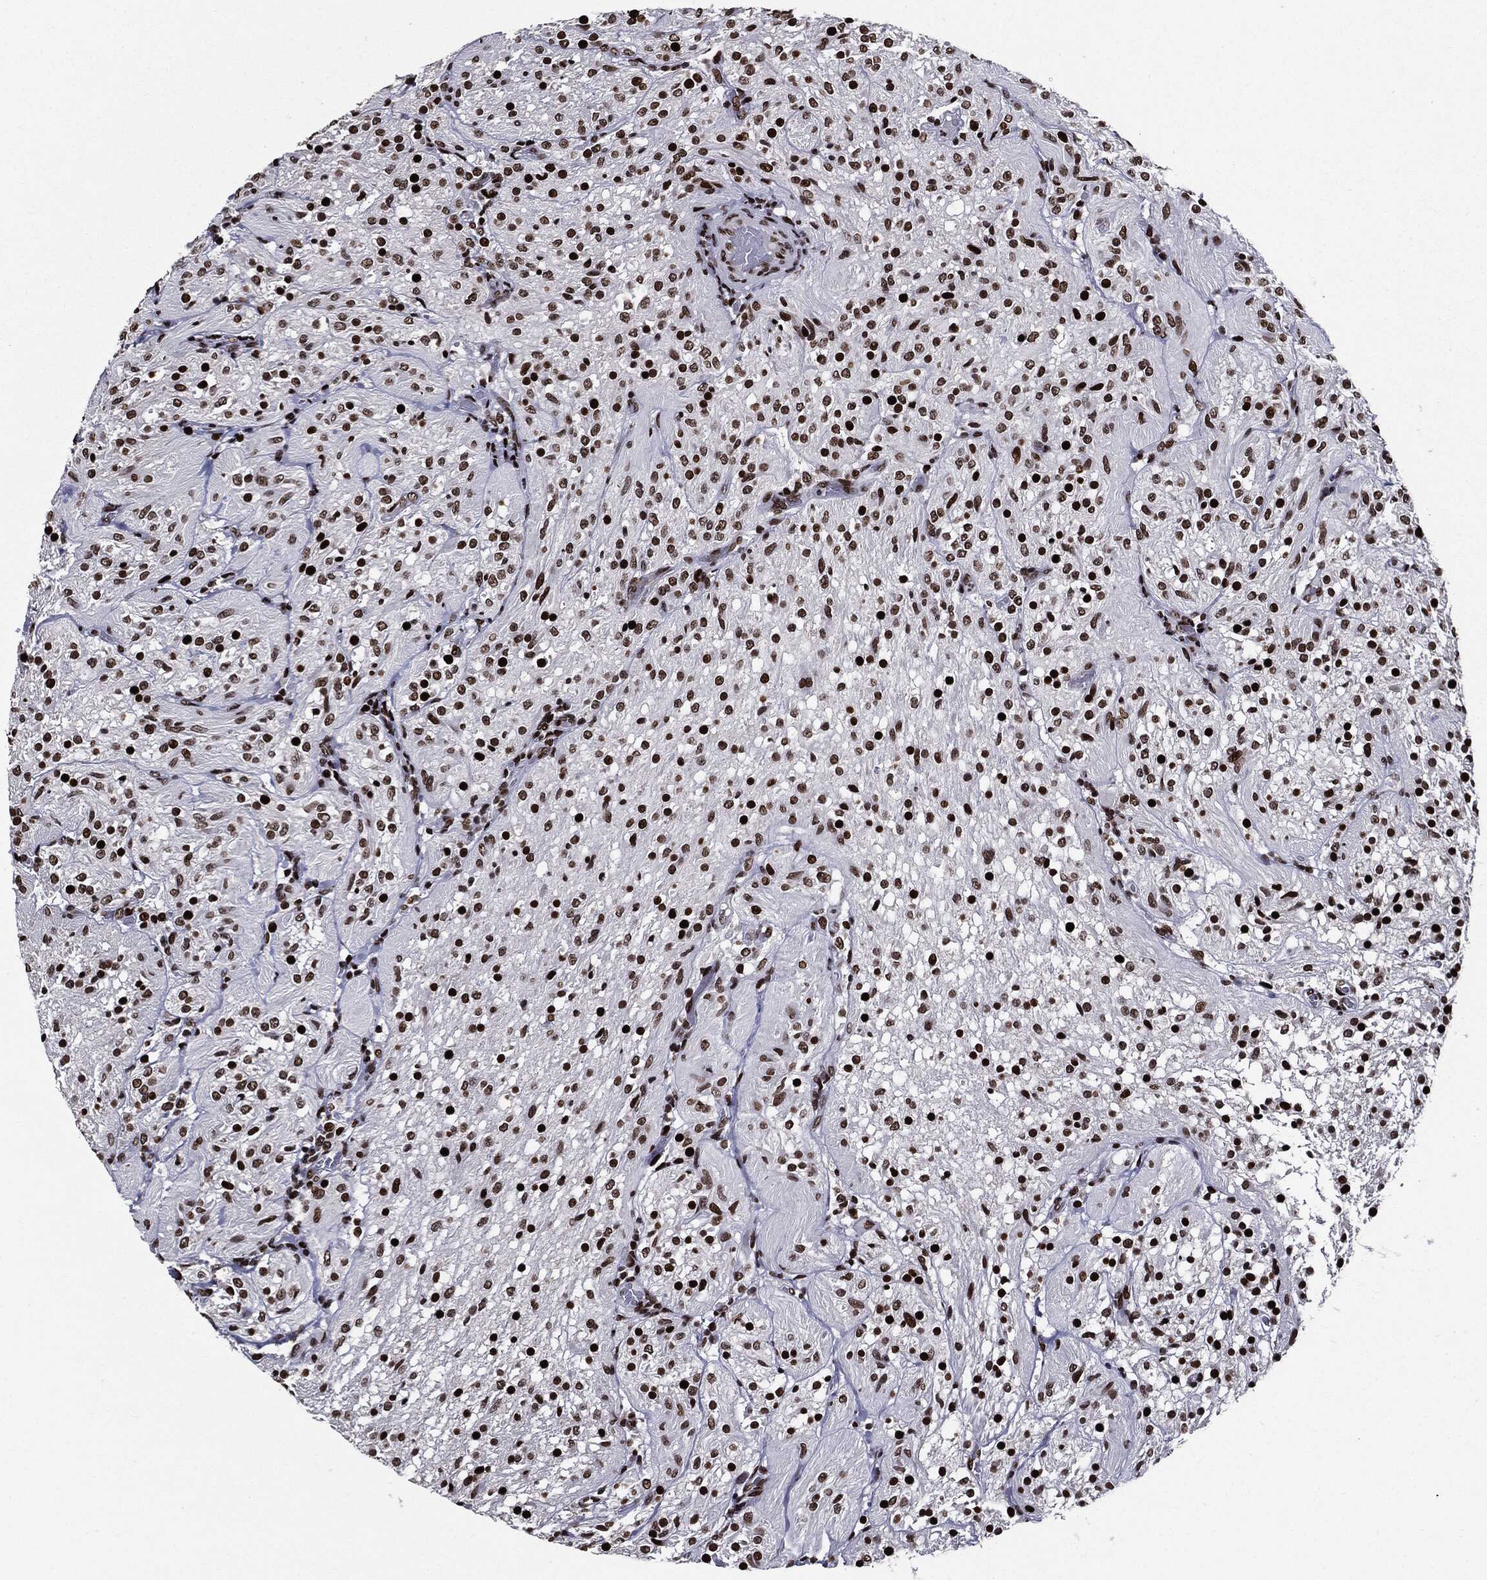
{"staining": {"intensity": "strong", "quantity": ">75%", "location": "nuclear"}, "tissue": "glioma", "cell_type": "Tumor cells", "image_type": "cancer", "snomed": [{"axis": "morphology", "description": "Glioma, malignant, Low grade"}, {"axis": "topography", "description": "Brain"}], "caption": "A high amount of strong nuclear expression is seen in about >75% of tumor cells in malignant glioma (low-grade) tissue.", "gene": "ZFP91", "patient": {"sex": "male", "age": 3}}